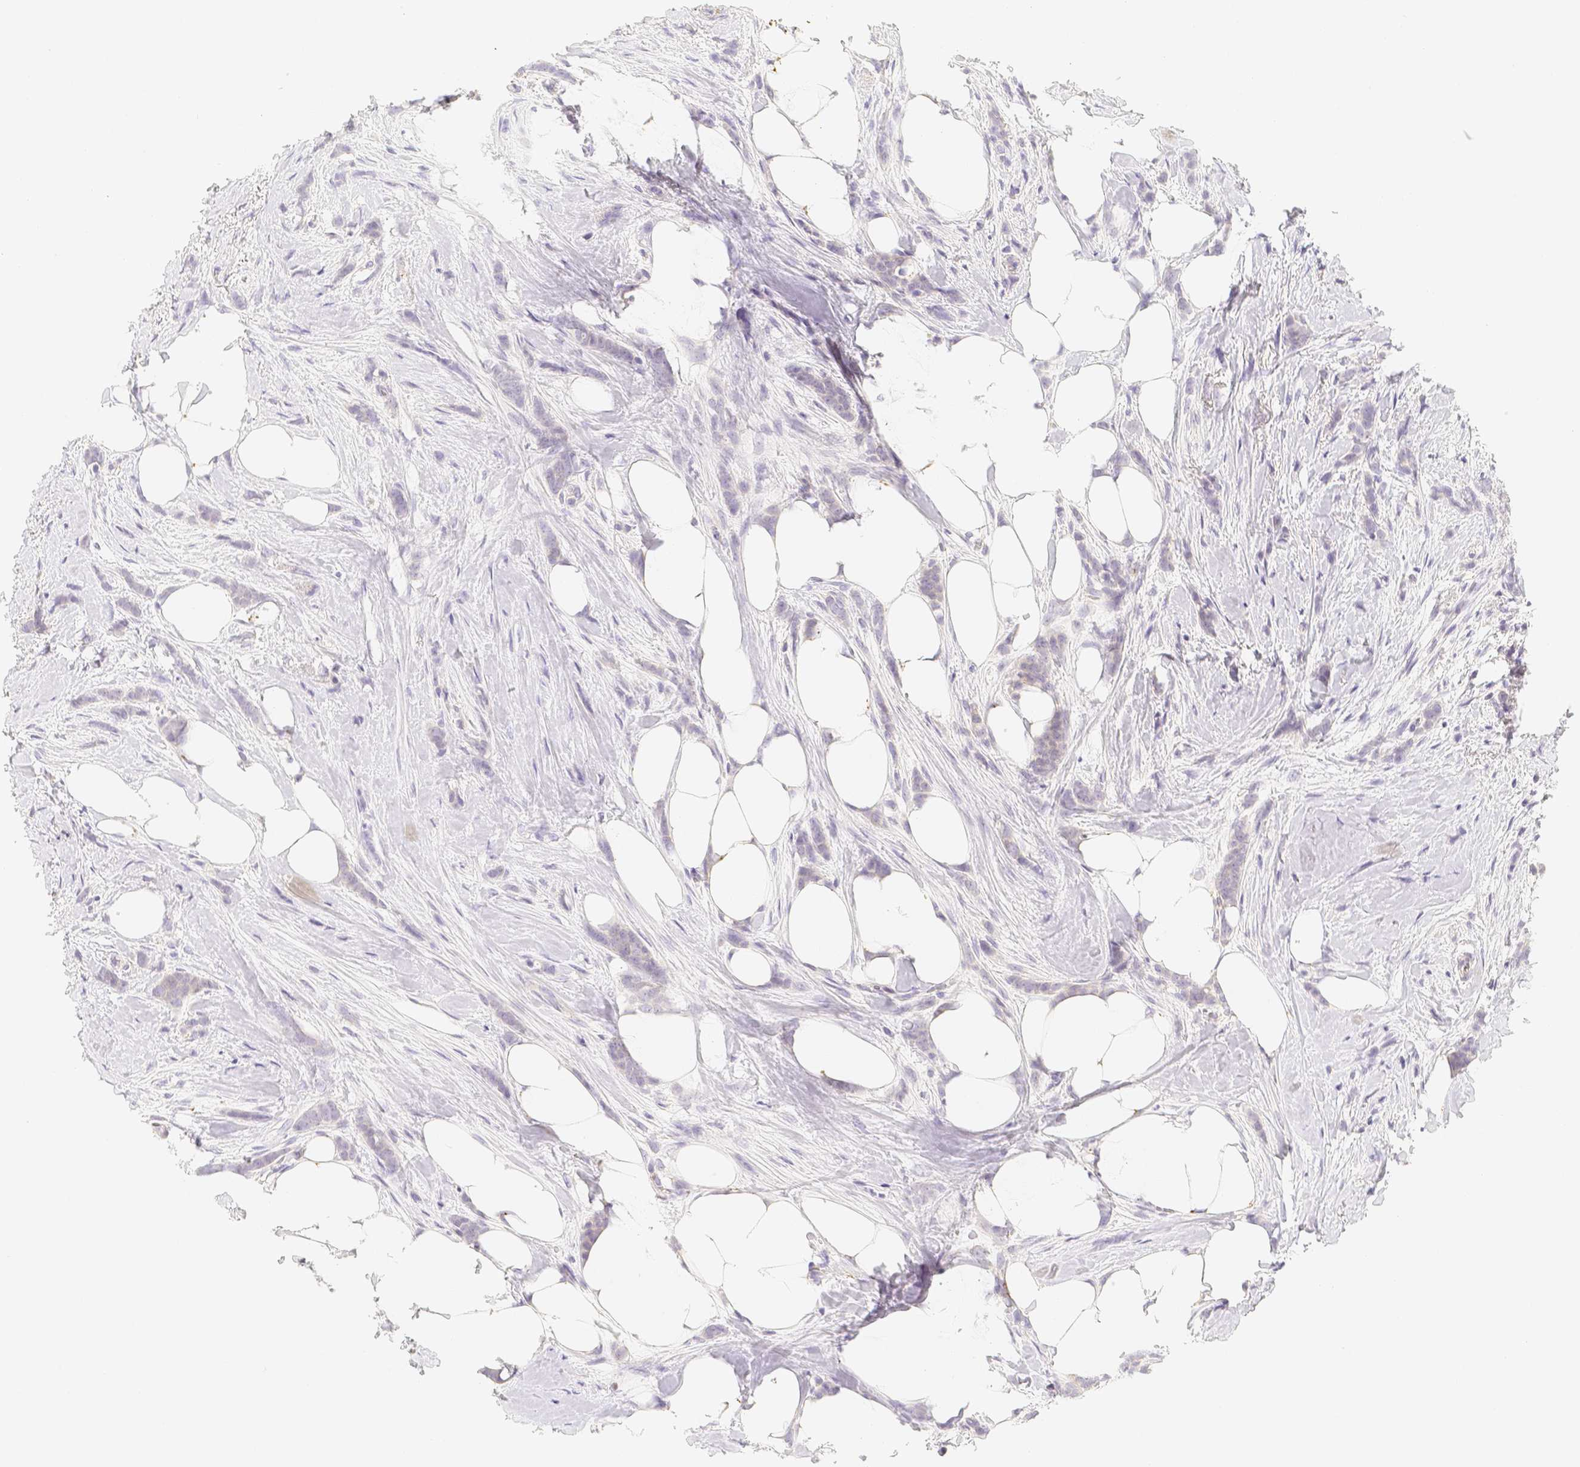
{"staining": {"intensity": "negative", "quantity": "none", "location": "none"}, "tissue": "breast cancer", "cell_type": "Tumor cells", "image_type": "cancer", "snomed": [{"axis": "morphology", "description": "Lobular carcinoma, in situ"}, {"axis": "morphology", "description": "Lobular carcinoma"}, {"axis": "topography", "description": "Breast"}], "caption": "Immunohistochemistry micrograph of neoplastic tissue: breast cancer stained with DAB (3,3'-diaminobenzidine) demonstrates no significant protein expression in tumor cells.", "gene": "PADI4", "patient": {"sex": "female", "age": 41}}